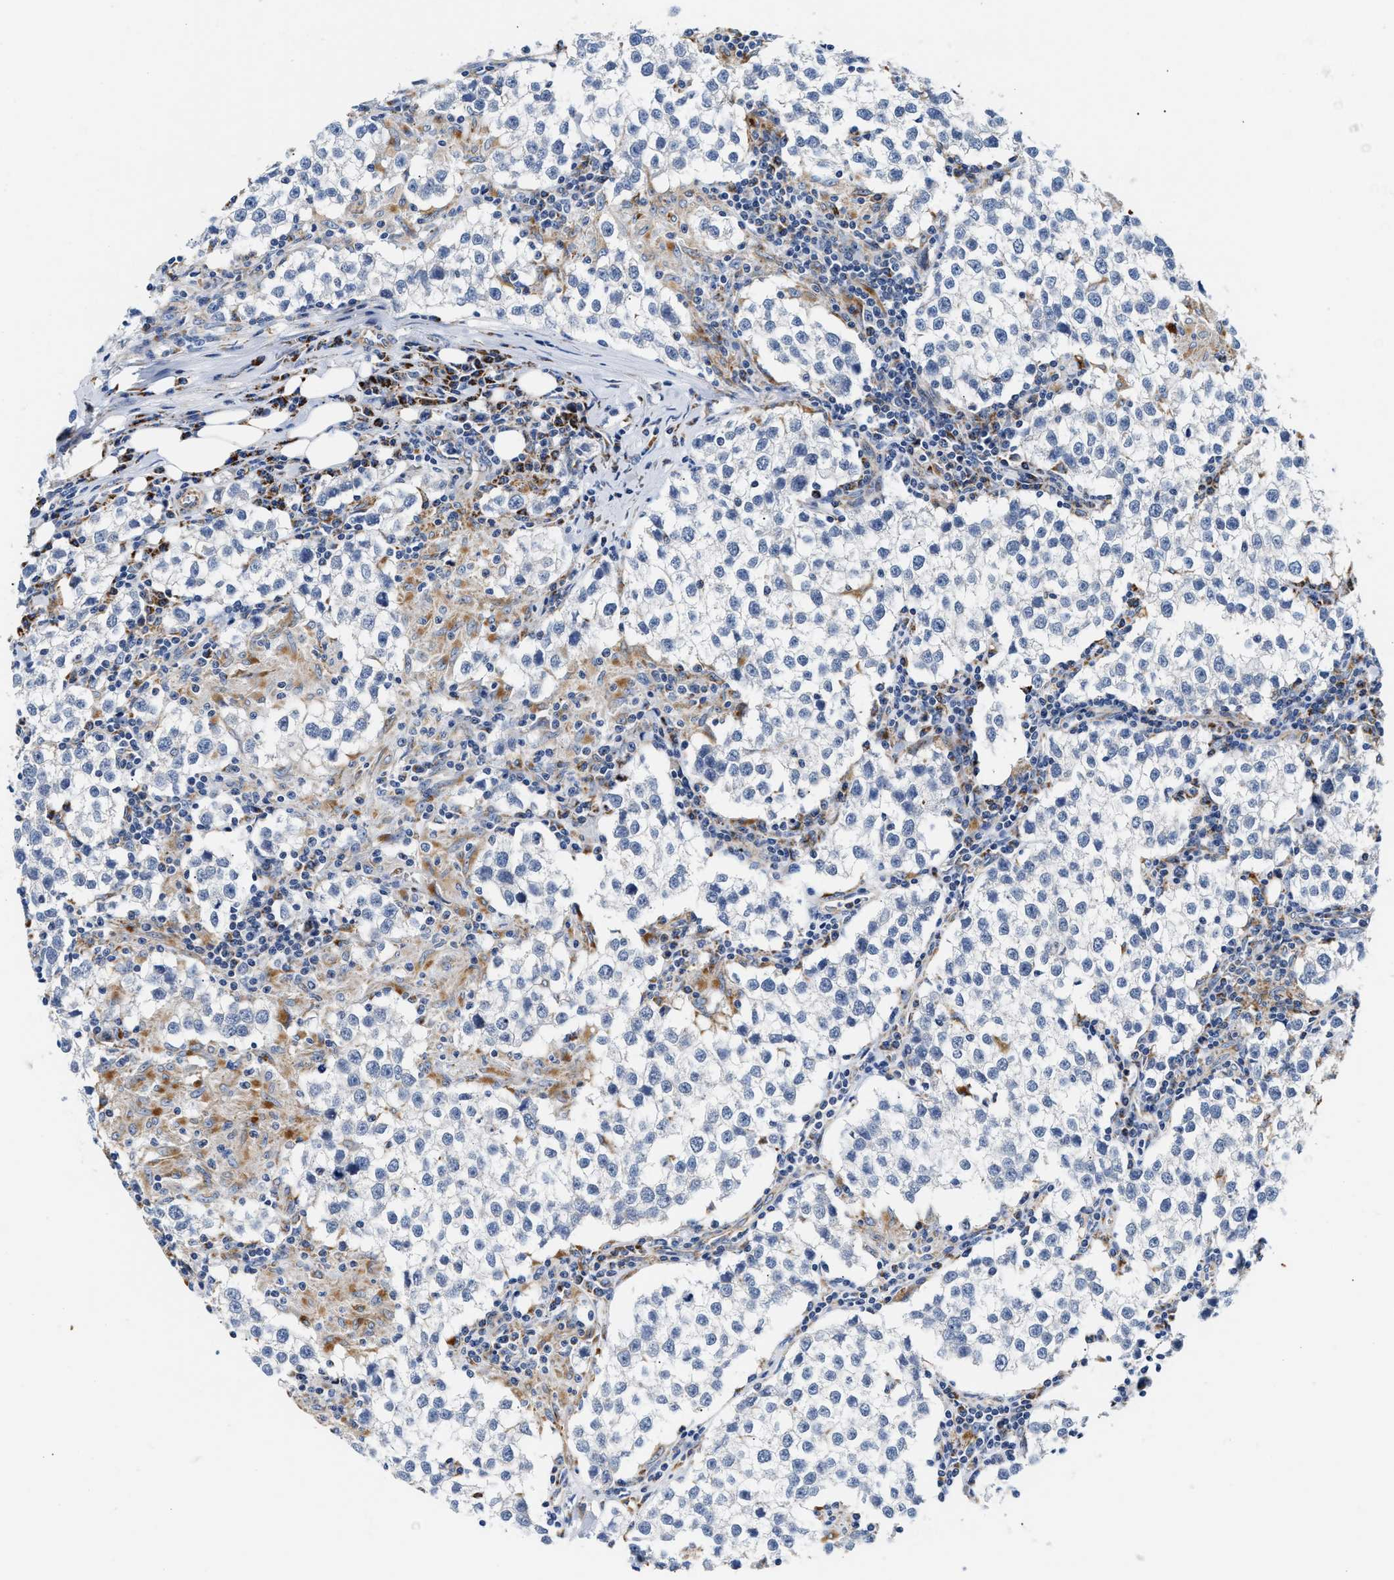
{"staining": {"intensity": "negative", "quantity": "none", "location": "none"}, "tissue": "testis cancer", "cell_type": "Tumor cells", "image_type": "cancer", "snomed": [{"axis": "morphology", "description": "Seminoma, NOS"}, {"axis": "morphology", "description": "Carcinoma, Embryonal, NOS"}, {"axis": "topography", "description": "Testis"}], "caption": "This is a photomicrograph of immunohistochemistry (IHC) staining of testis seminoma, which shows no expression in tumor cells.", "gene": "ACADVL", "patient": {"sex": "male", "age": 36}}